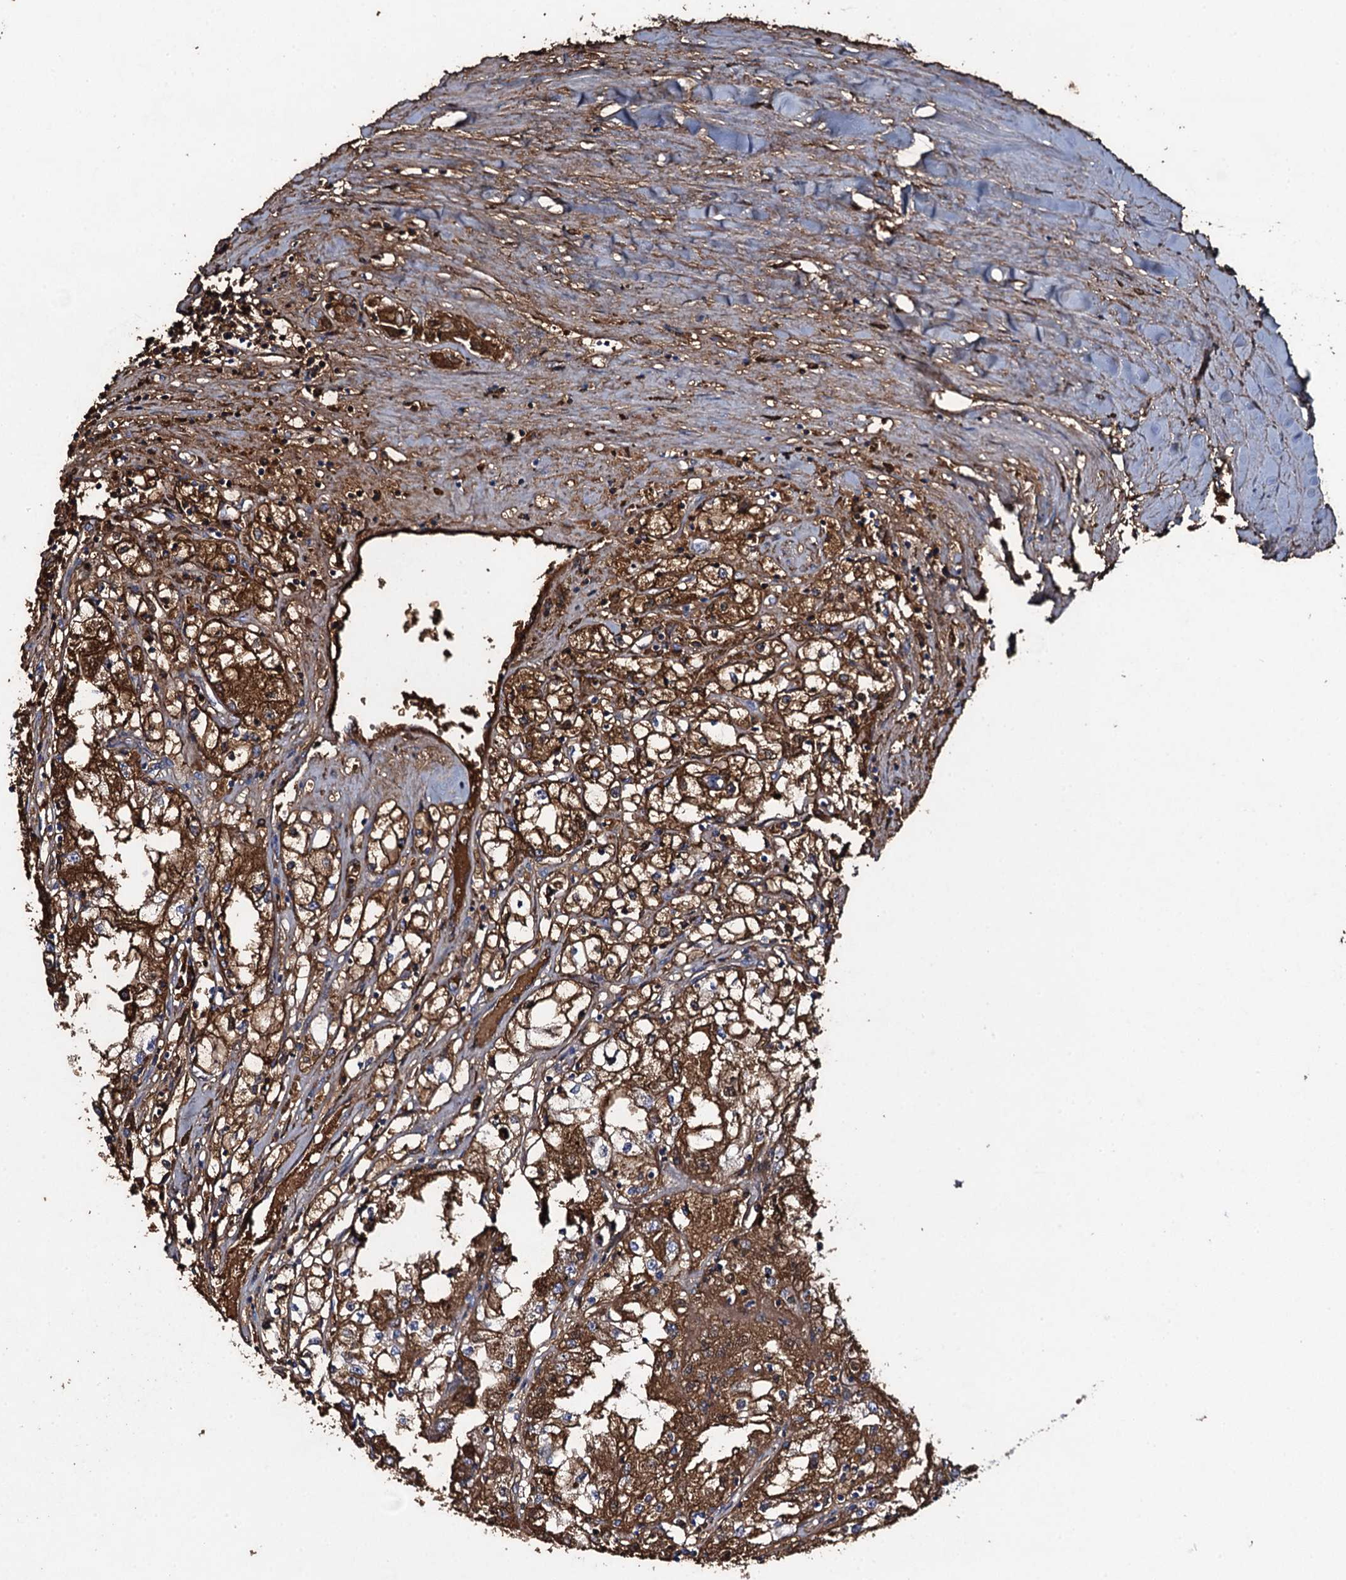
{"staining": {"intensity": "strong", "quantity": ">75%", "location": "cytoplasmic/membranous"}, "tissue": "renal cancer", "cell_type": "Tumor cells", "image_type": "cancer", "snomed": [{"axis": "morphology", "description": "Adenocarcinoma, NOS"}, {"axis": "topography", "description": "Kidney"}], "caption": "A micrograph showing strong cytoplasmic/membranous staining in about >75% of tumor cells in renal cancer (adenocarcinoma), as visualized by brown immunohistochemical staining.", "gene": "EDN1", "patient": {"sex": "male", "age": 56}}